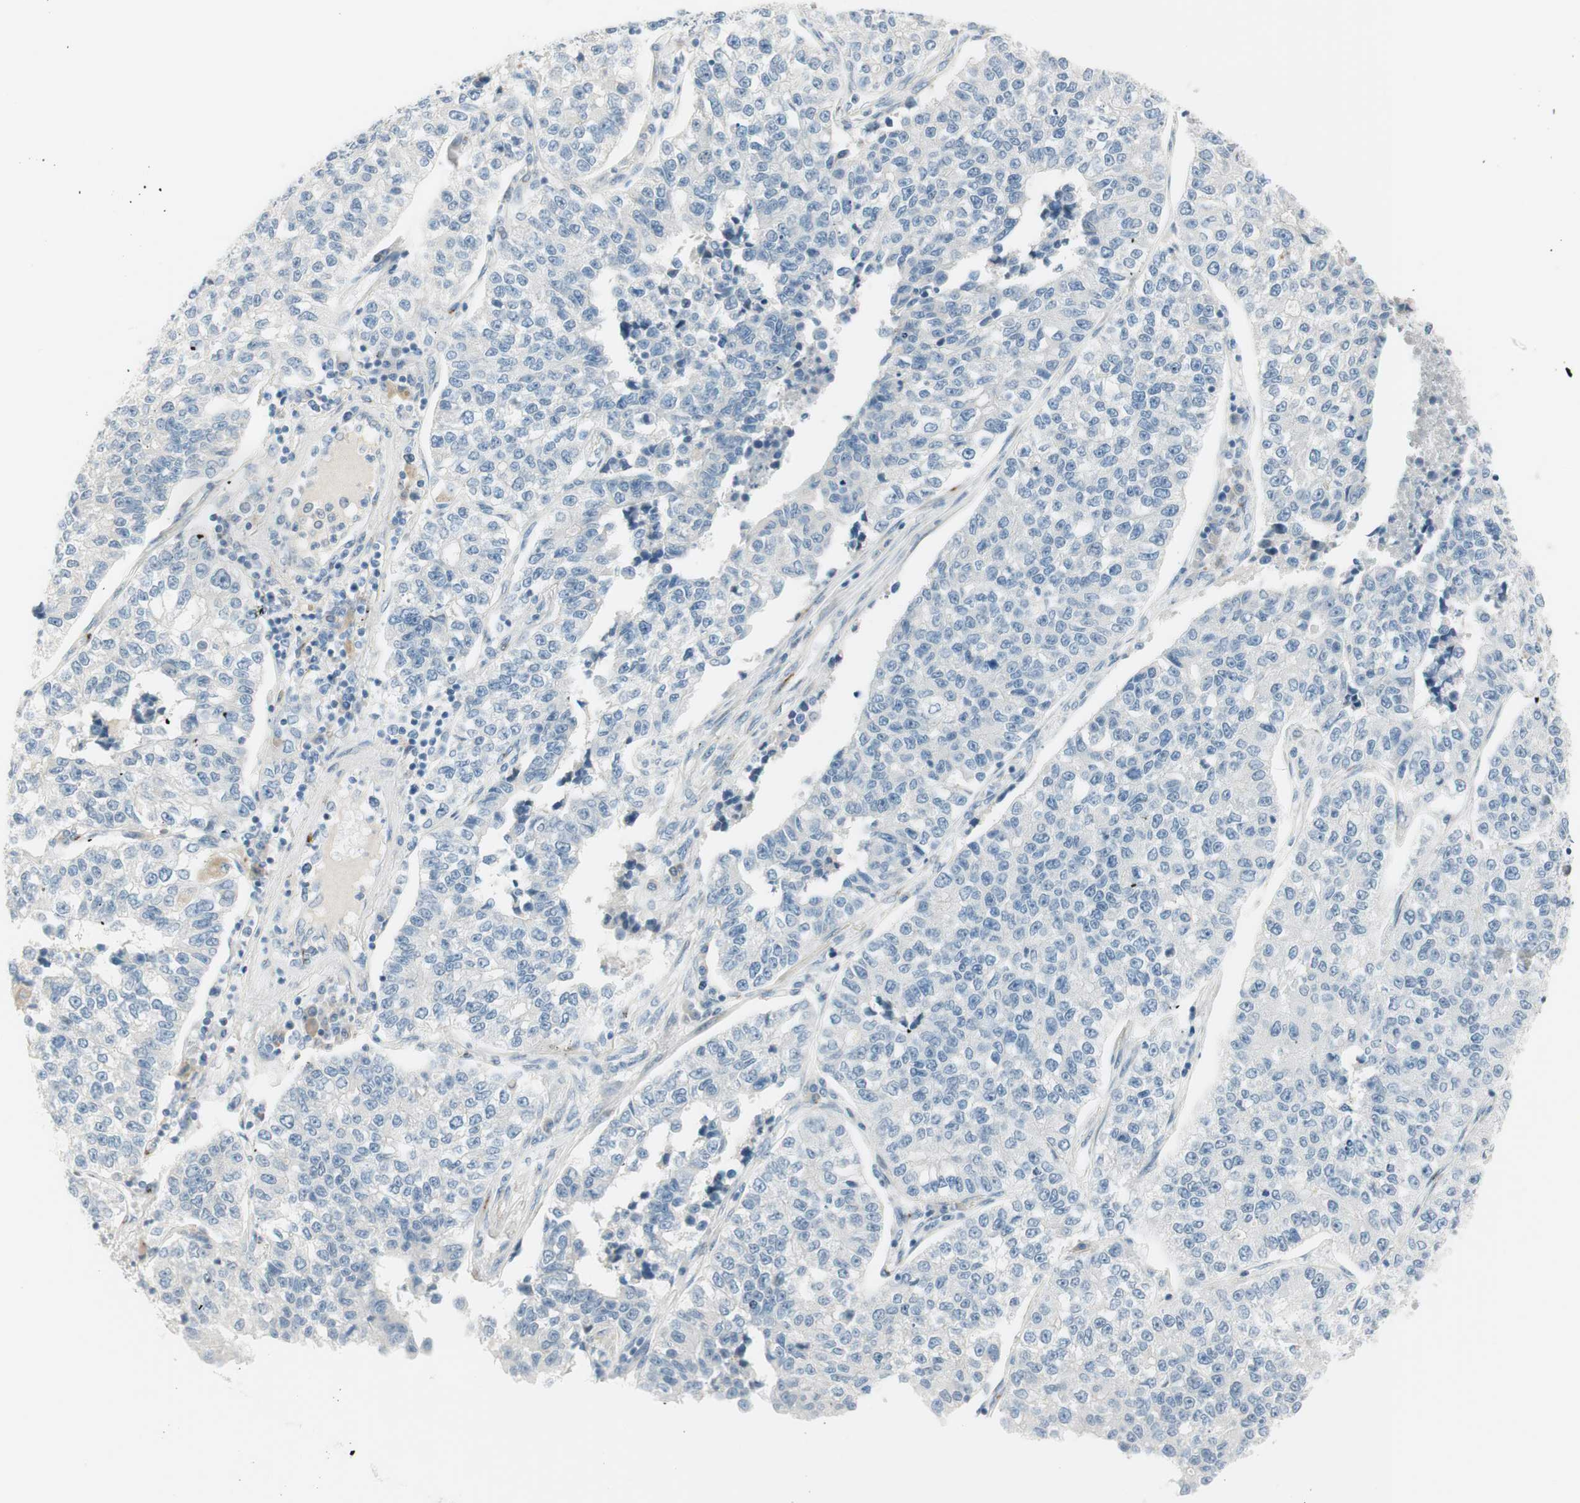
{"staining": {"intensity": "negative", "quantity": "none", "location": "none"}, "tissue": "lung cancer", "cell_type": "Tumor cells", "image_type": "cancer", "snomed": [{"axis": "morphology", "description": "Adenocarcinoma, NOS"}, {"axis": "topography", "description": "Lung"}], "caption": "This is an IHC histopathology image of human lung cancer. There is no expression in tumor cells.", "gene": "B4GALNT1", "patient": {"sex": "male", "age": 49}}